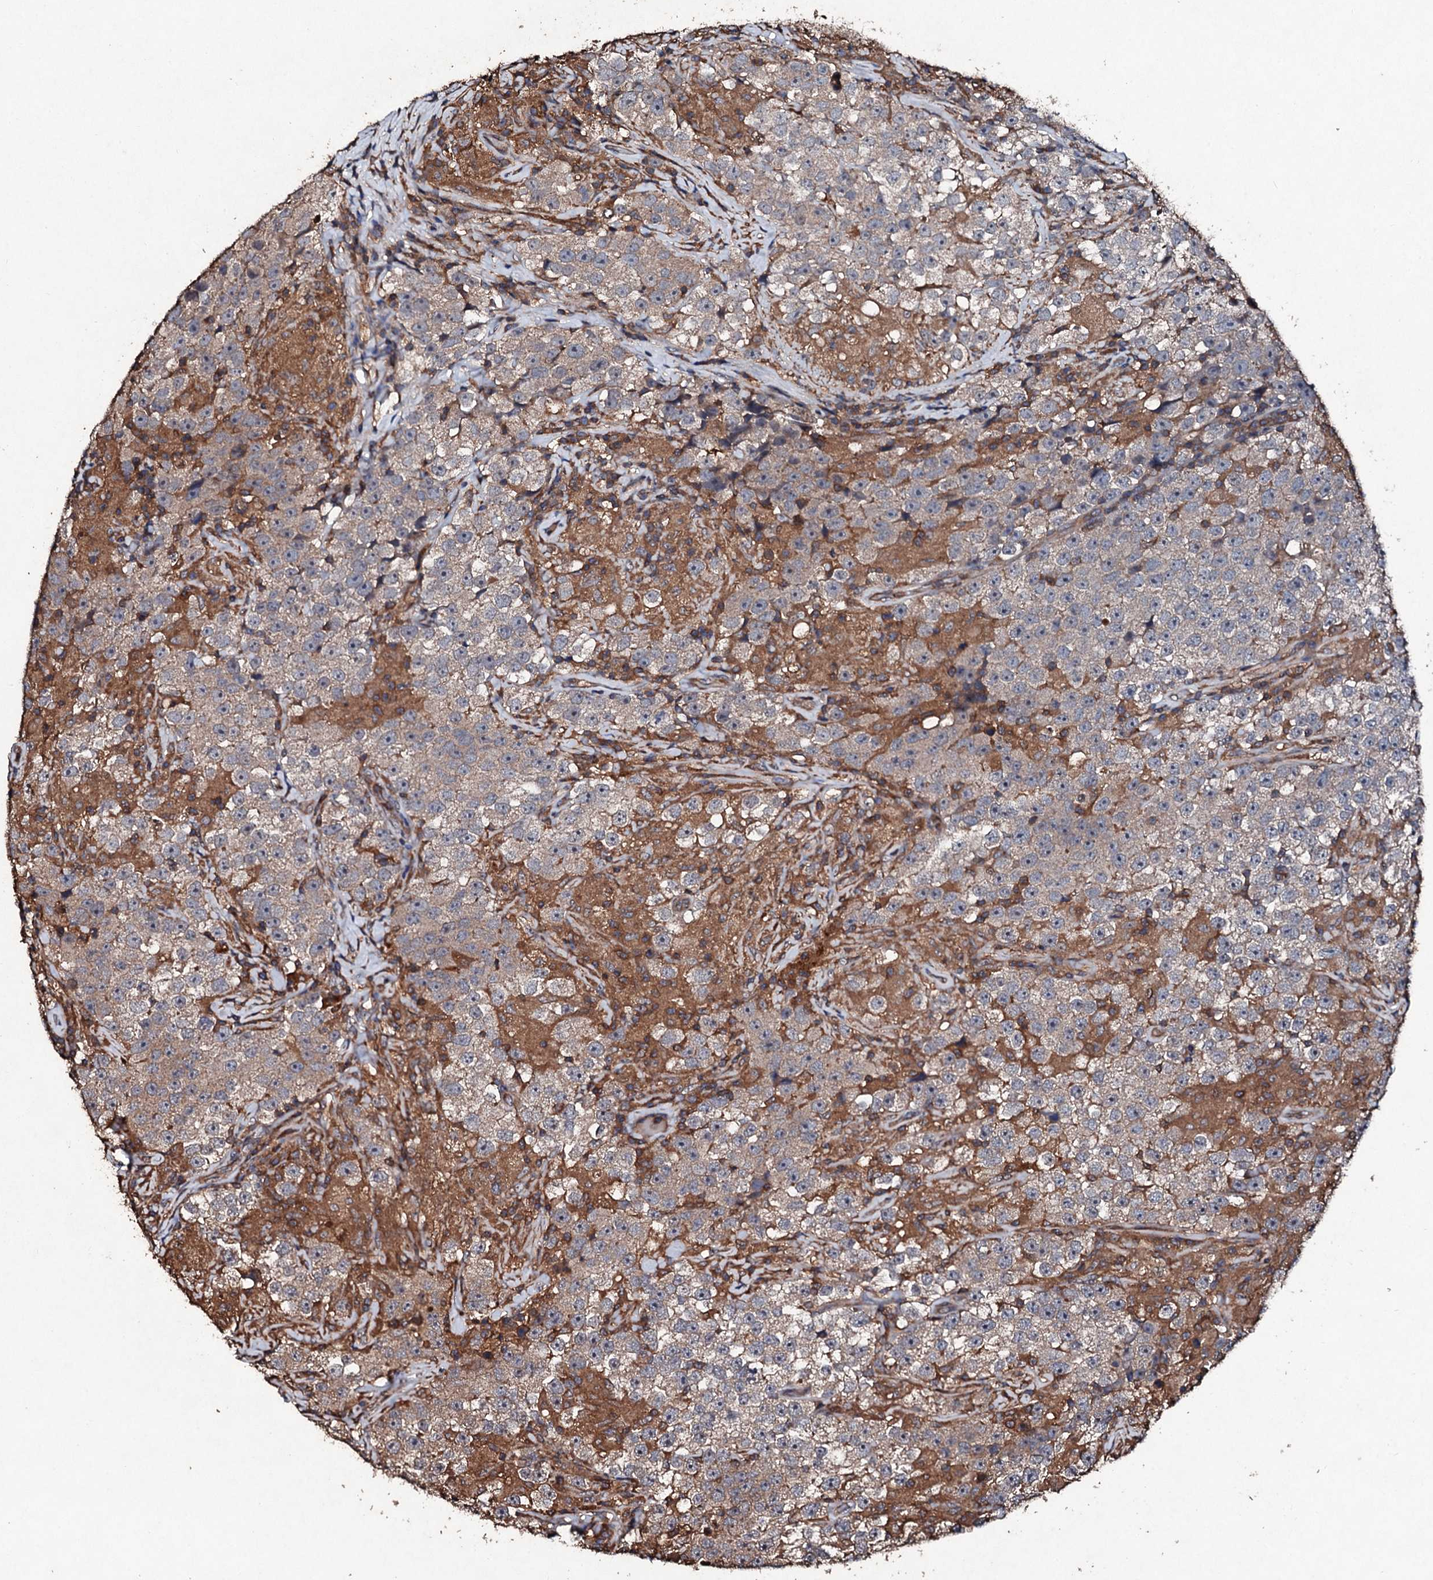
{"staining": {"intensity": "weak", "quantity": "25%-75%", "location": "cytoplasmic/membranous"}, "tissue": "testis cancer", "cell_type": "Tumor cells", "image_type": "cancer", "snomed": [{"axis": "morphology", "description": "Seminoma, NOS"}, {"axis": "topography", "description": "Testis"}], "caption": "Testis seminoma stained for a protein demonstrates weak cytoplasmic/membranous positivity in tumor cells.", "gene": "KERA", "patient": {"sex": "male", "age": 46}}